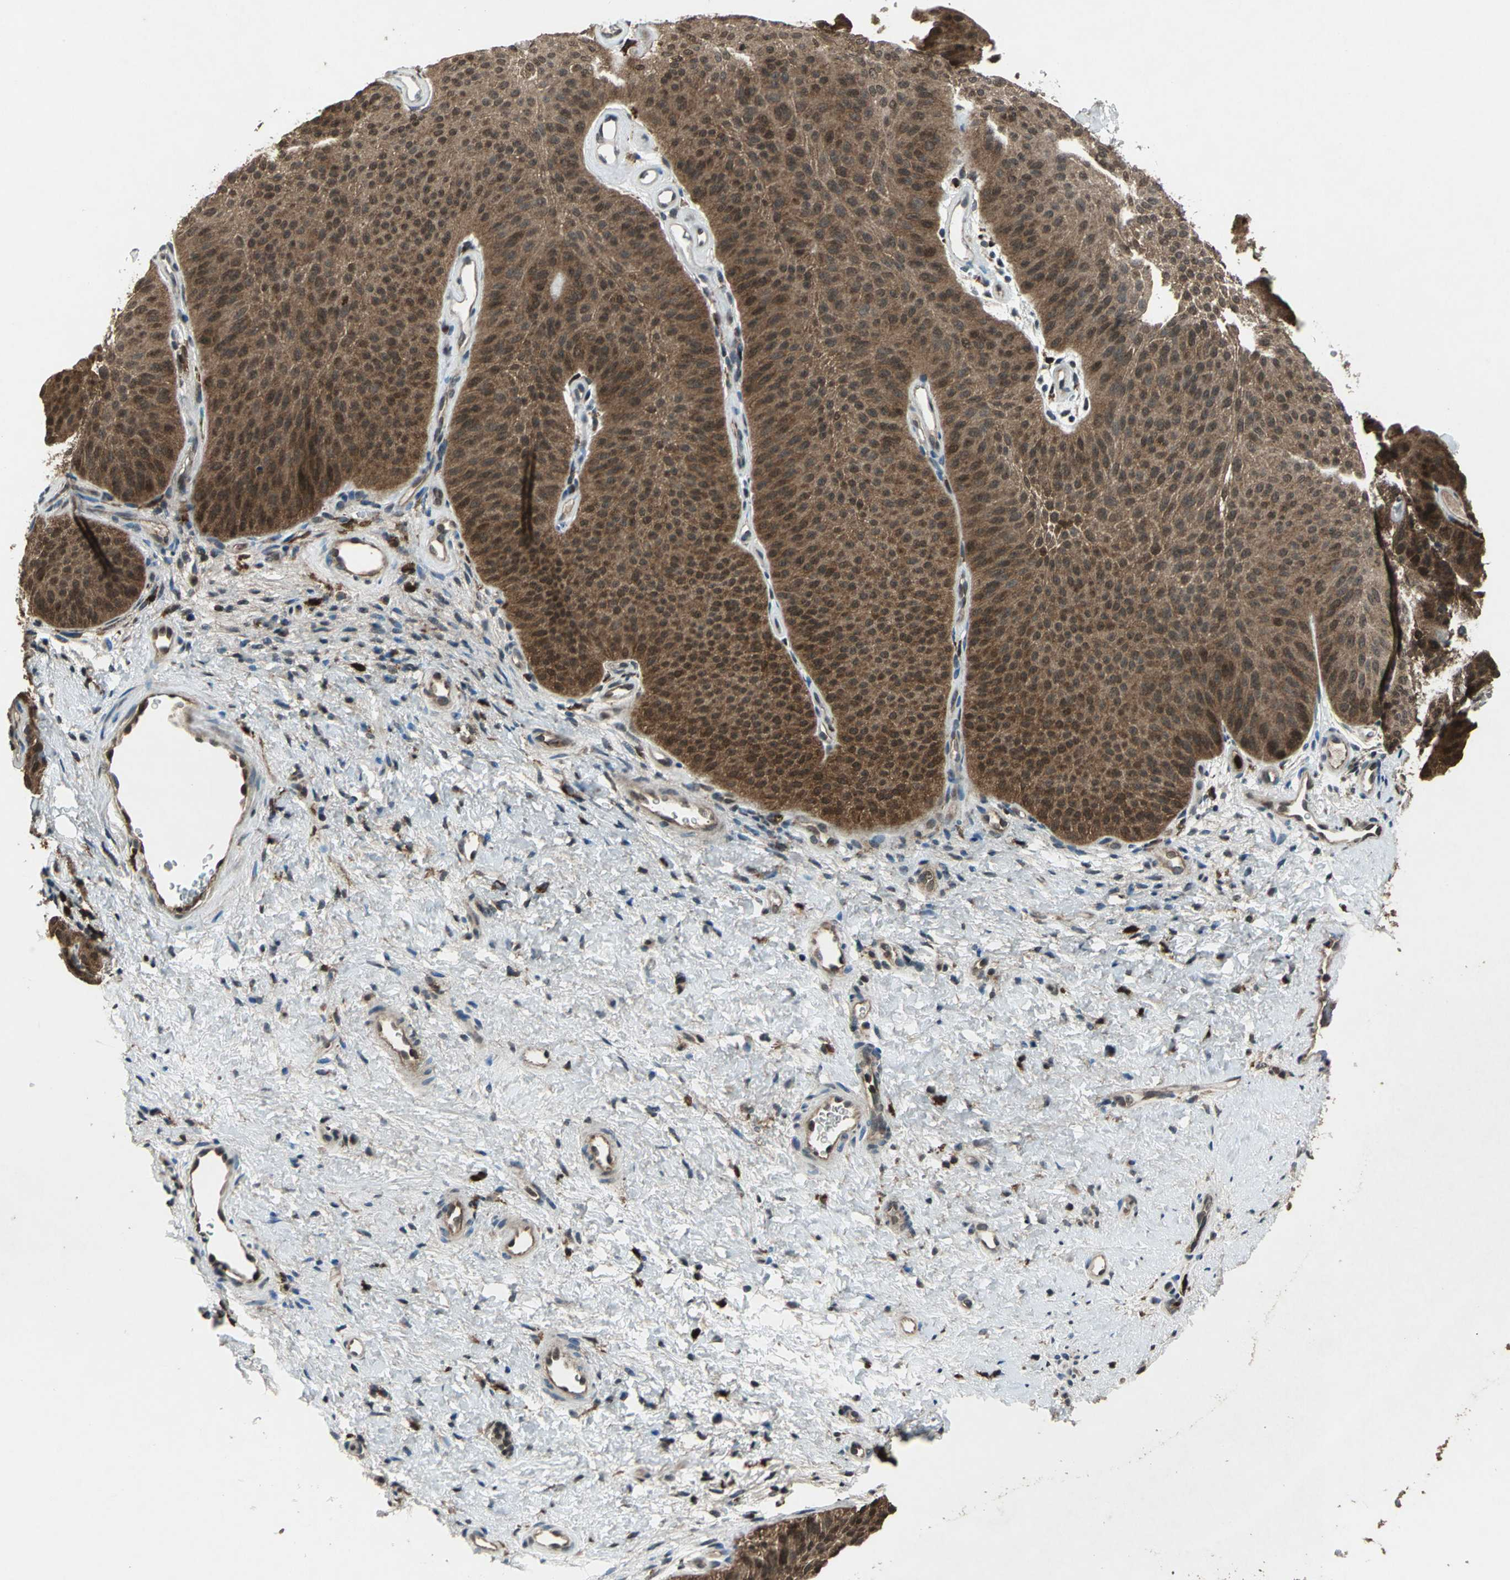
{"staining": {"intensity": "strong", "quantity": ">75%", "location": "cytoplasmic/membranous,nuclear"}, "tissue": "urothelial cancer", "cell_type": "Tumor cells", "image_type": "cancer", "snomed": [{"axis": "morphology", "description": "Urothelial carcinoma, Low grade"}, {"axis": "topography", "description": "Urinary bladder"}], "caption": "Low-grade urothelial carcinoma stained with a protein marker exhibits strong staining in tumor cells.", "gene": "PYCARD", "patient": {"sex": "female", "age": 60}}